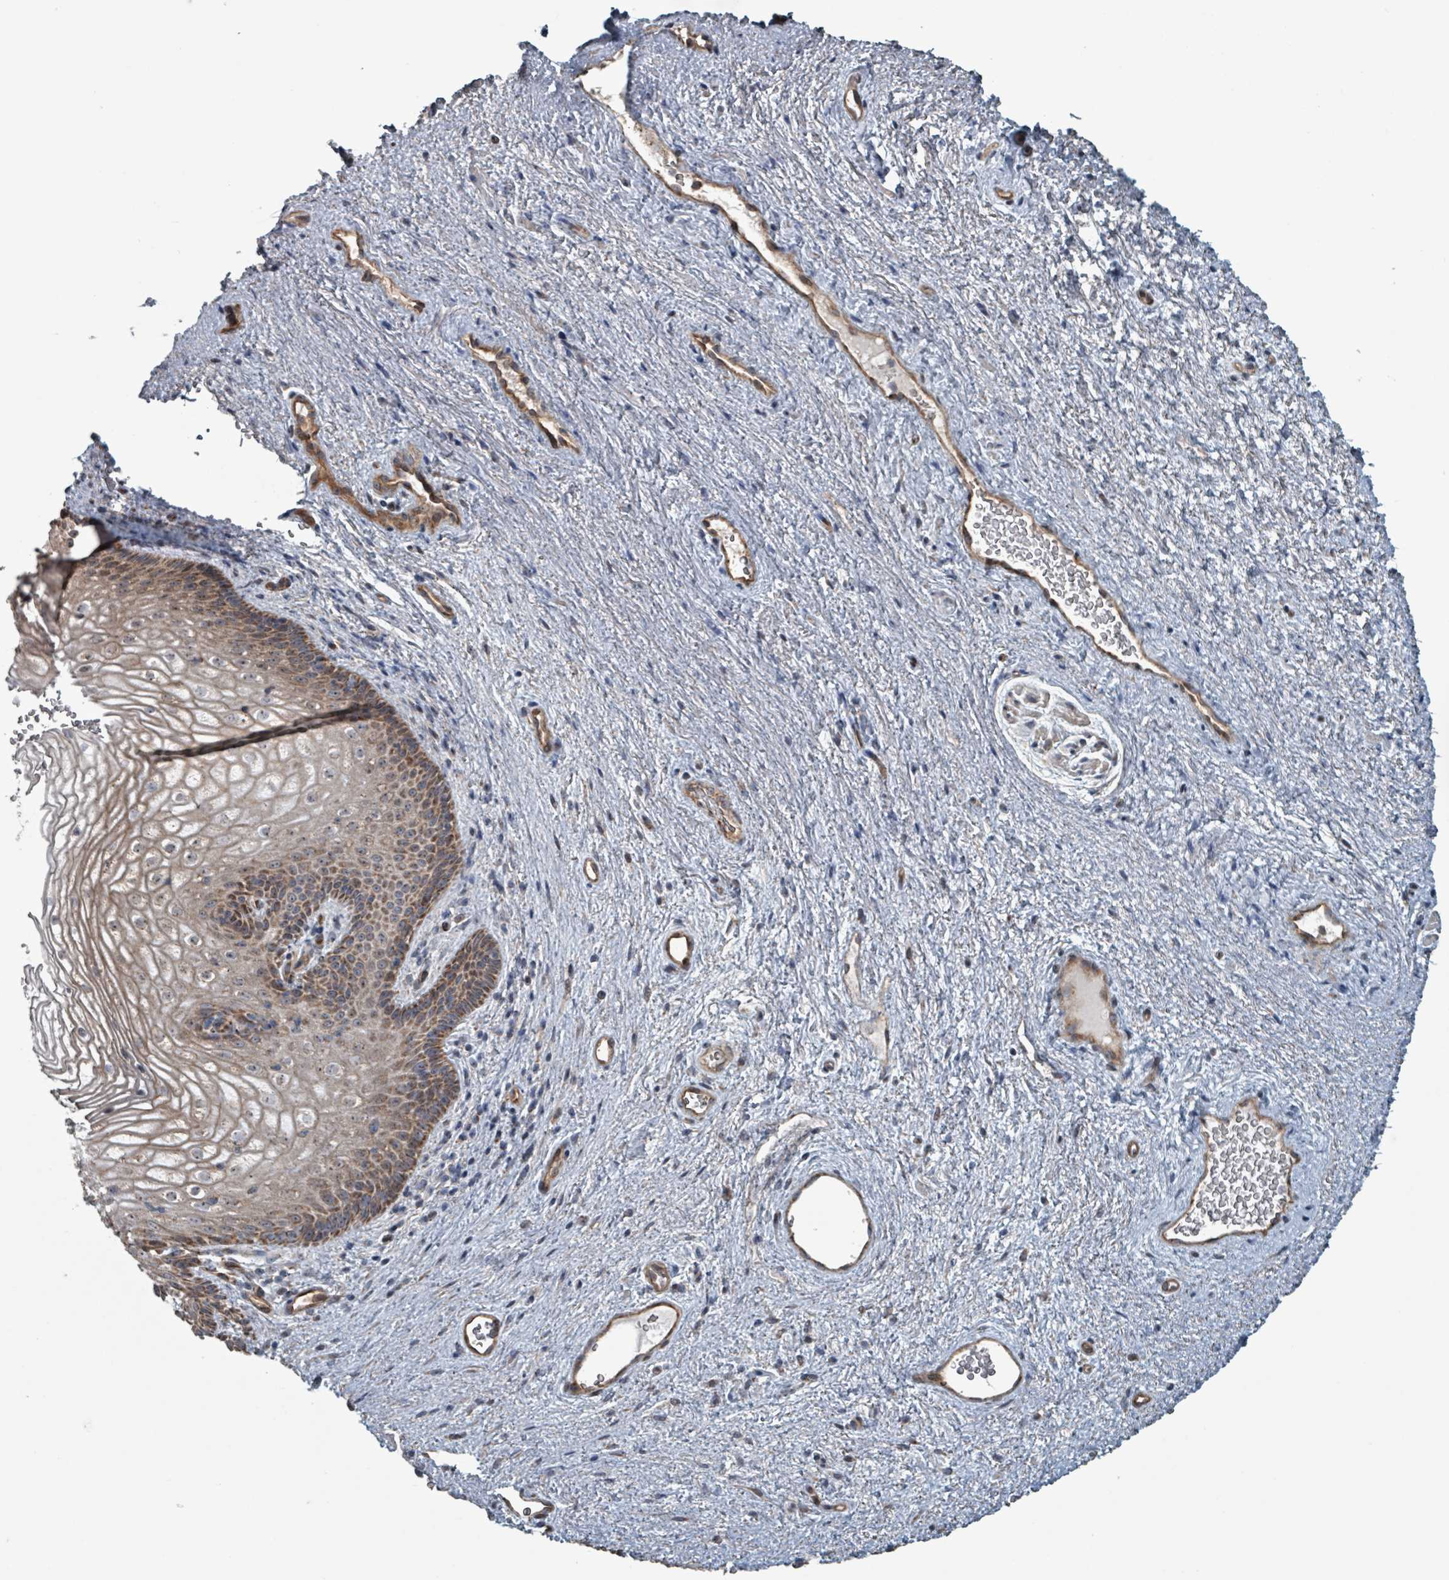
{"staining": {"intensity": "moderate", "quantity": "25%-75%", "location": "cytoplasmic/membranous"}, "tissue": "vagina", "cell_type": "Squamous epithelial cells", "image_type": "normal", "snomed": [{"axis": "morphology", "description": "Normal tissue, NOS"}, {"axis": "topography", "description": "Vagina"}], "caption": "Protein staining reveals moderate cytoplasmic/membranous staining in about 25%-75% of squamous epithelial cells in unremarkable vagina.", "gene": "MRPL4", "patient": {"sex": "female", "age": 47}}